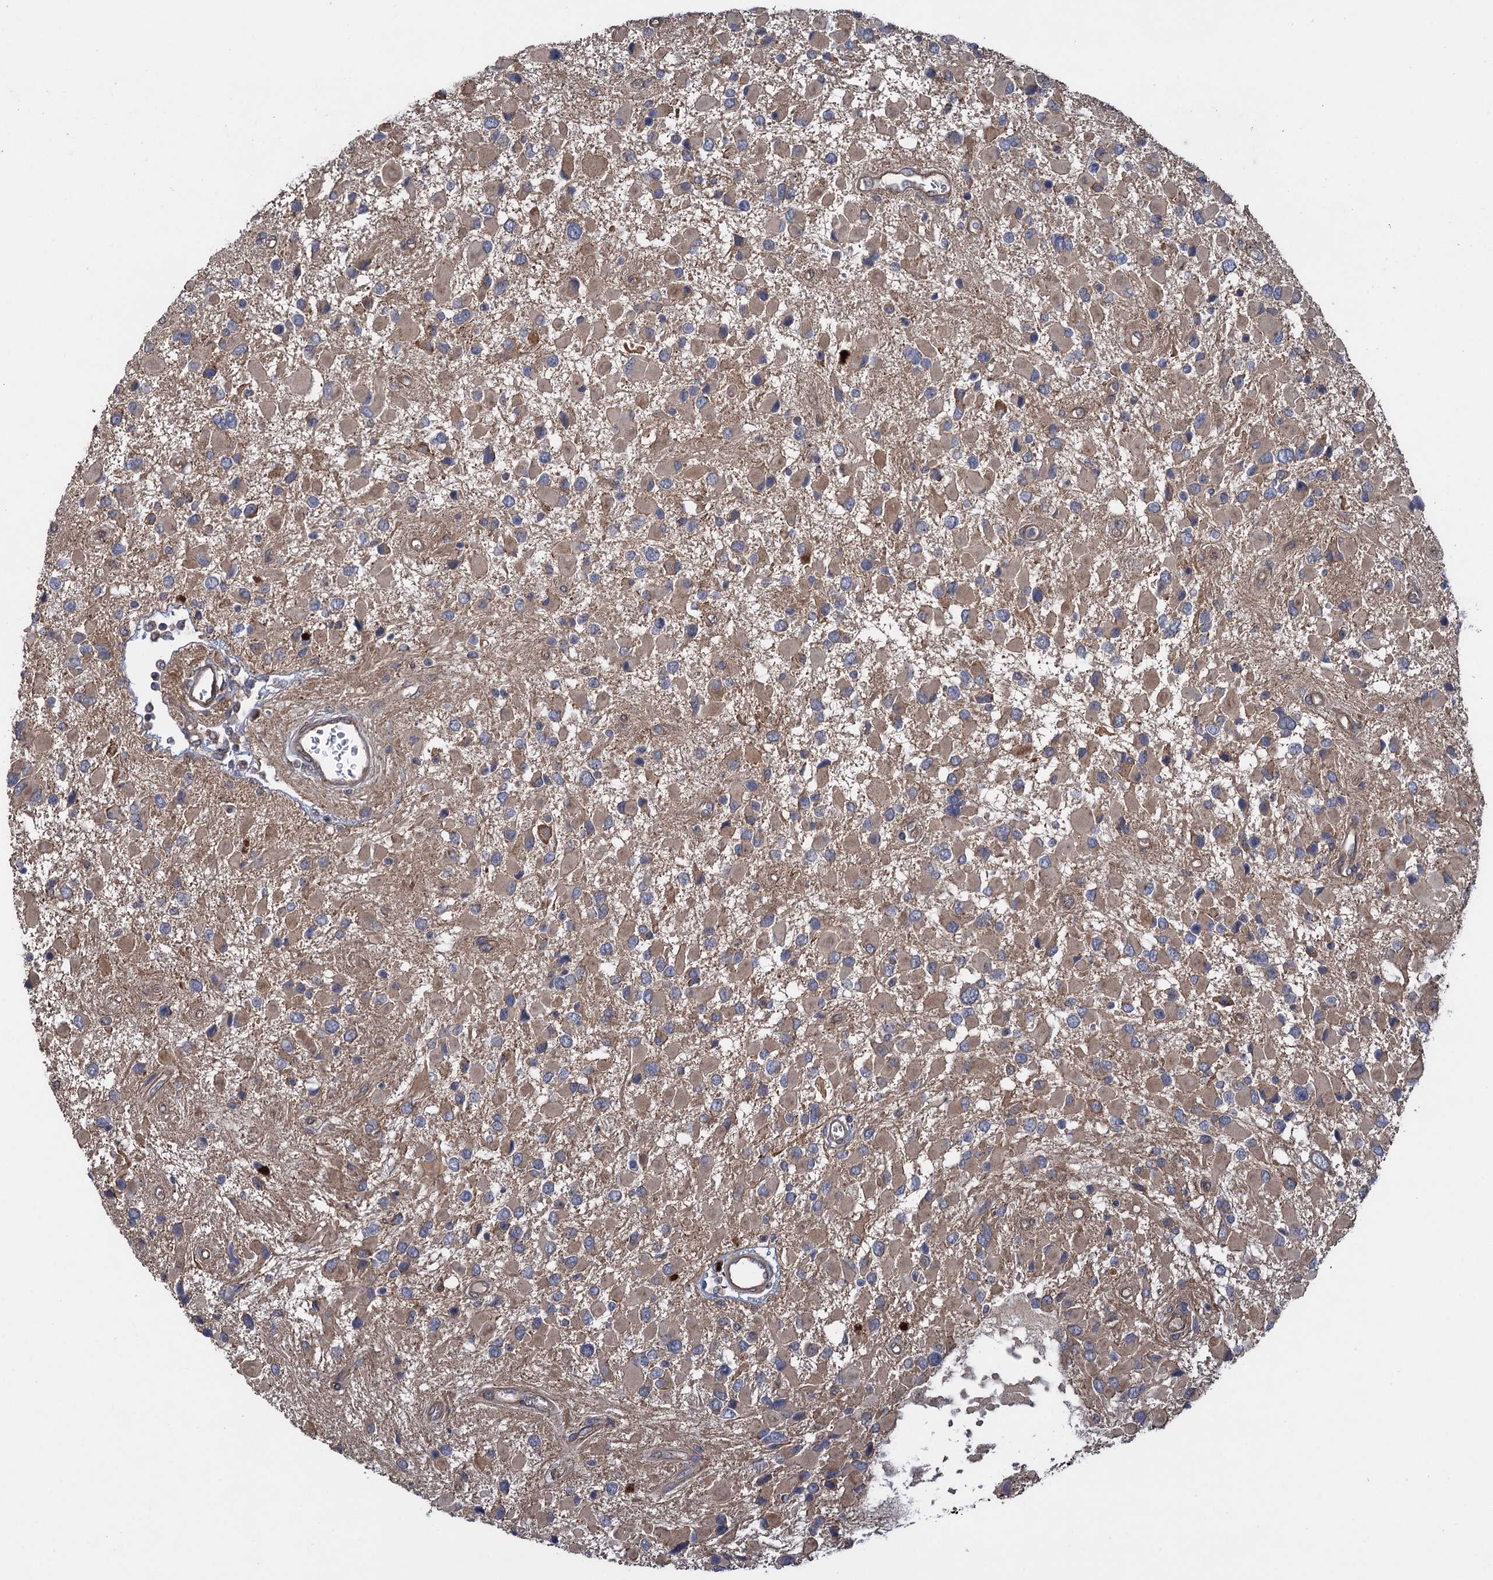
{"staining": {"intensity": "weak", "quantity": ">75%", "location": "cytoplasmic/membranous"}, "tissue": "glioma", "cell_type": "Tumor cells", "image_type": "cancer", "snomed": [{"axis": "morphology", "description": "Glioma, malignant, High grade"}, {"axis": "topography", "description": "Brain"}], "caption": "The image exhibits staining of glioma, revealing weak cytoplasmic/membranous protein positivity (brown color) within tumor cells.", "gene": "HAUS1", "patient": {"sex": "male", "age": 53}}